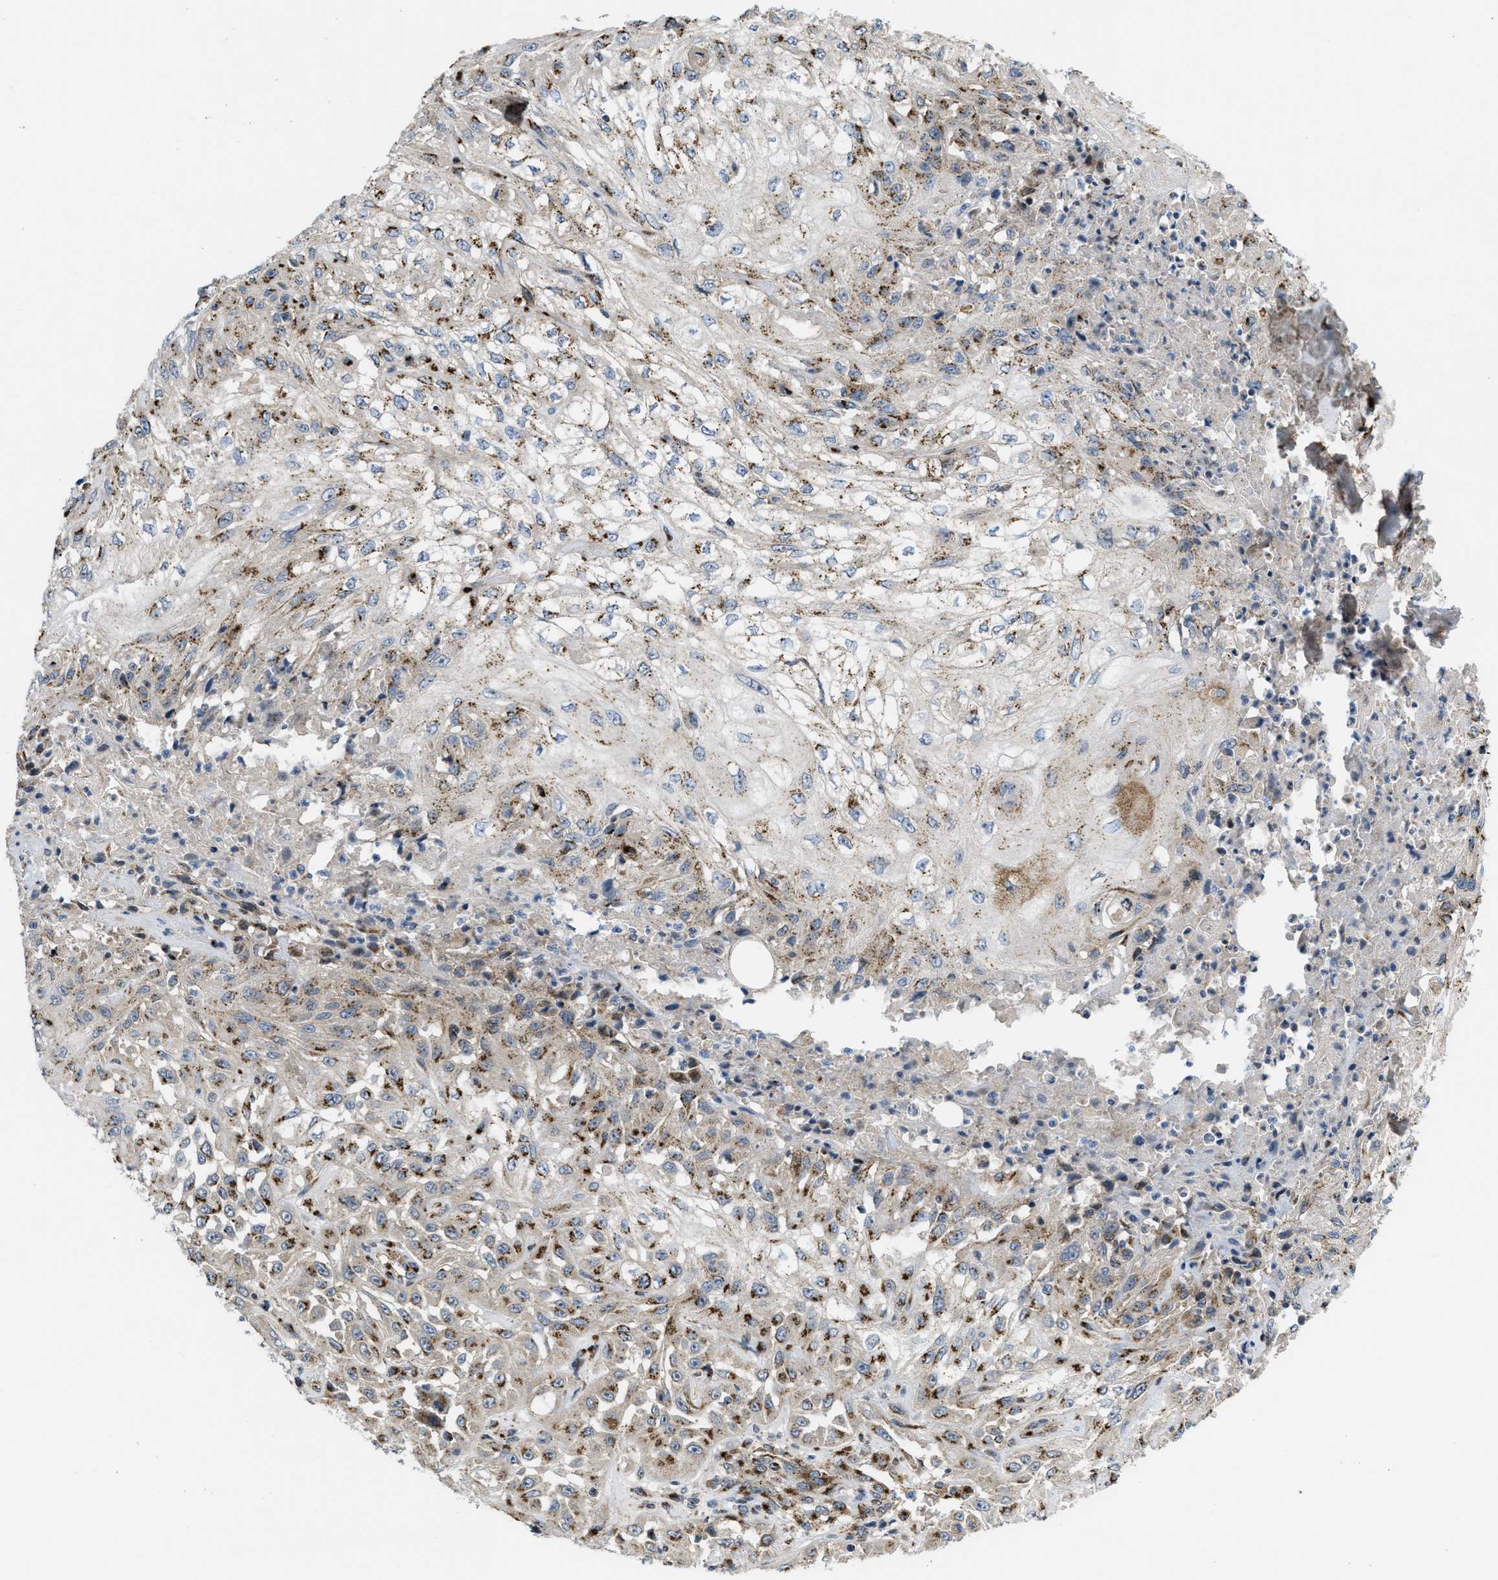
{"staining": {"intensity": "strong", "quantity": "25%-75%", "location": "cytoplasmic/membranous"}, "tissue": "skin cancer", "cell_type": "Tumor cells", "image_type": "cancer", "snomed": [{"axis": "morphology", "description": "Squamous cell carcinoma, NOS"}, {"axis": "morphology", "description": "Squamous cell carcinoma, metastatic, NOS"}, {"axis": "topography", "description": "Skin"}, {"axis": "topography", "description": "Lymph node"}], "caption": "A high amount of strong cytoplasmic/membranous positivity is seen in about 25%-75% of tumor cells in skin metastatic squamous cell carcinoma tissue. (Stains: DAB in brown, nuclei in blue, Microscopy: brightfield microscopy at high magnification).", "gene": "ZNF70", "patient": {"sex": "male", "age": 75}}